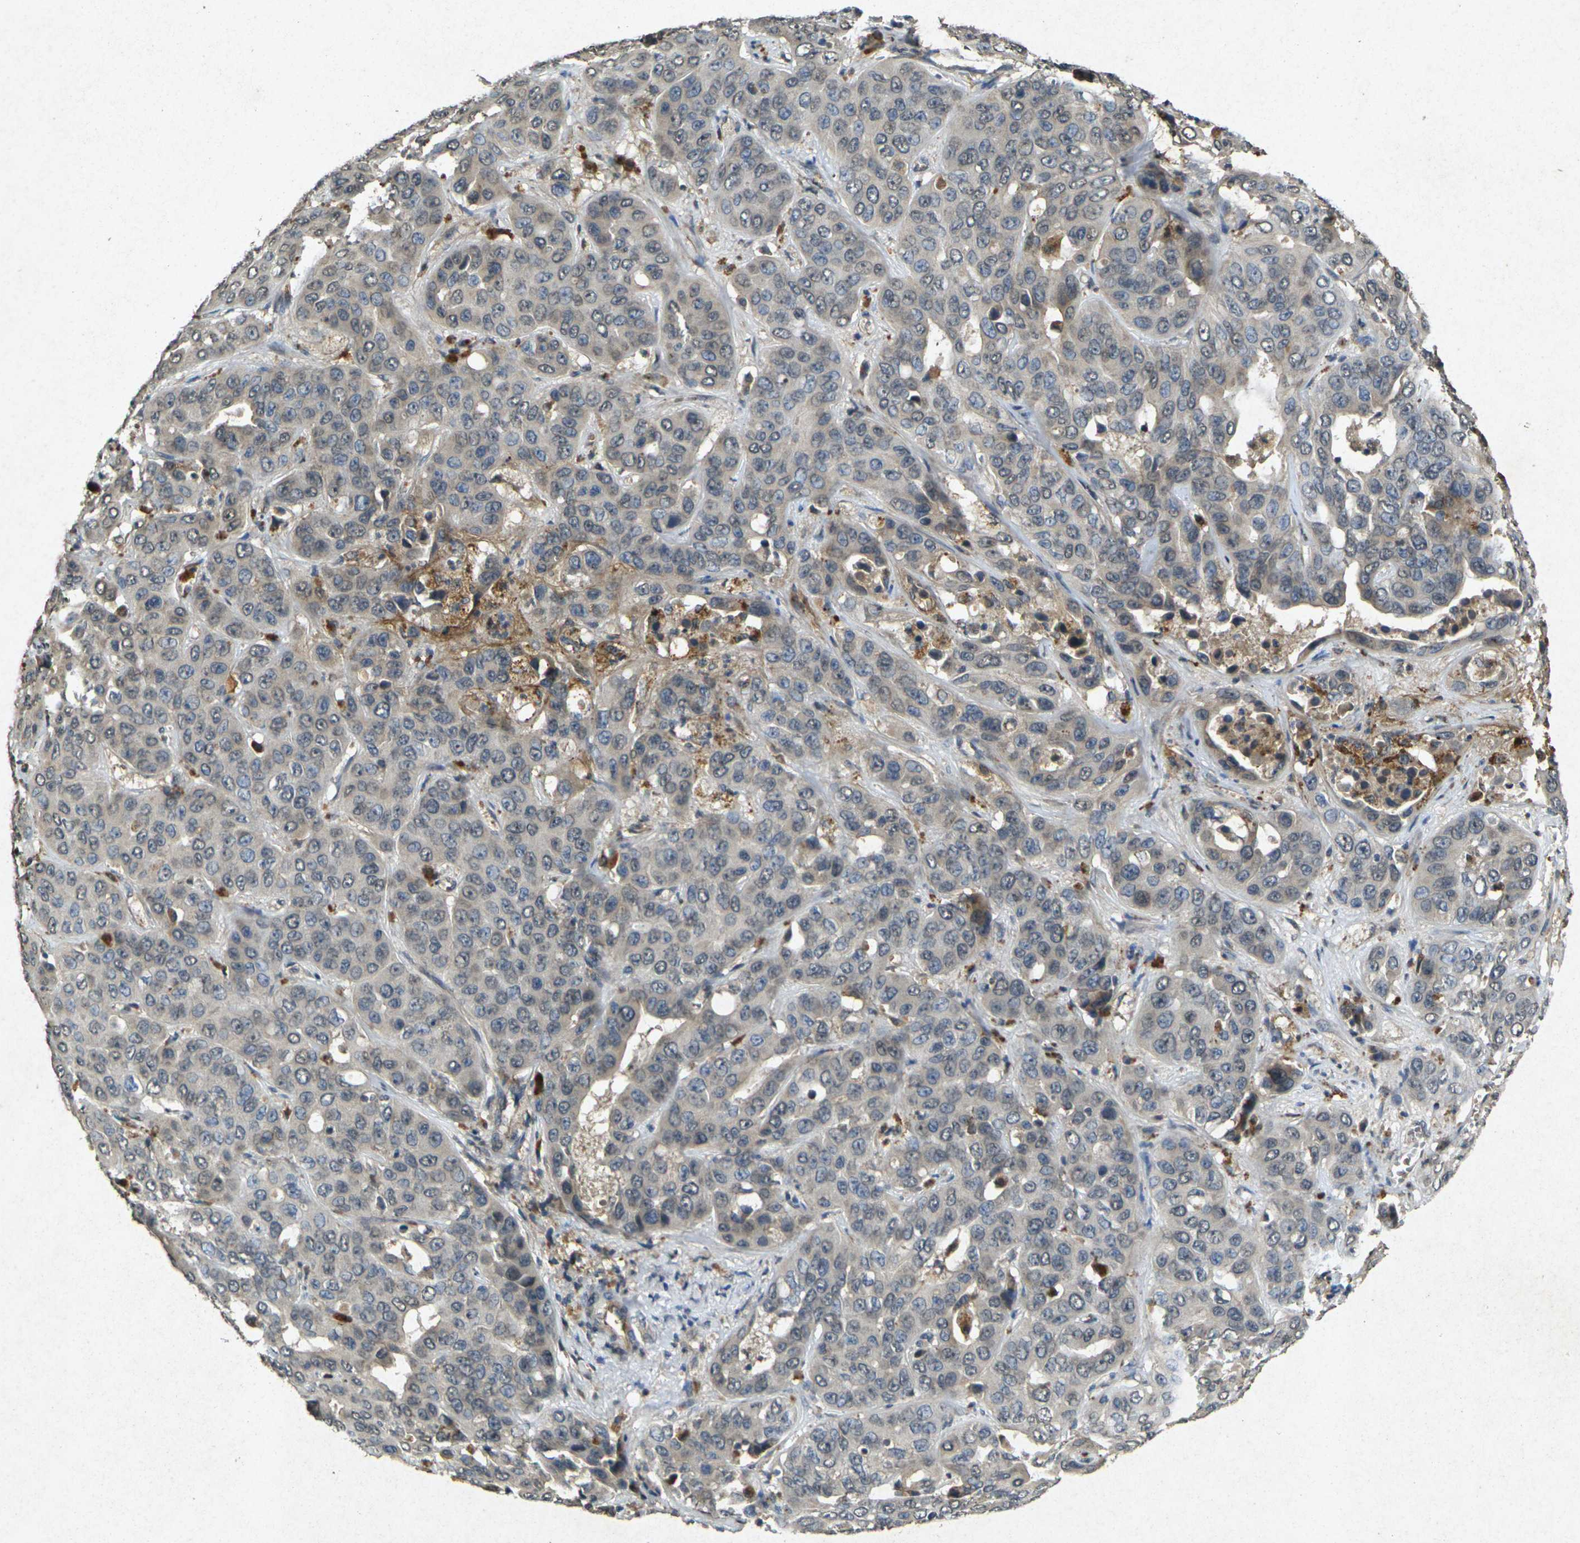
{"staining": {"intensity": "weak", "quantity": "25%-75%", "location": "cytoplasmic/membranous"}, "tissue": "liver cancer", "cell_type": "Tumor cells", "image_type": "cancer", "snomed": [{"axis": "morphology", "description": "Cholangiocarcinoma"}, {"axis": "topography", "description": "Liver"}], "caption": "This is an image of immunohistochemistry staining of liver cholangiocarcinoma, which shows weak positivity in the cytoplasmic/membranous of tumor cells.", "gene": "RGMA", "patient": {"sex": "female", "age": 52}}